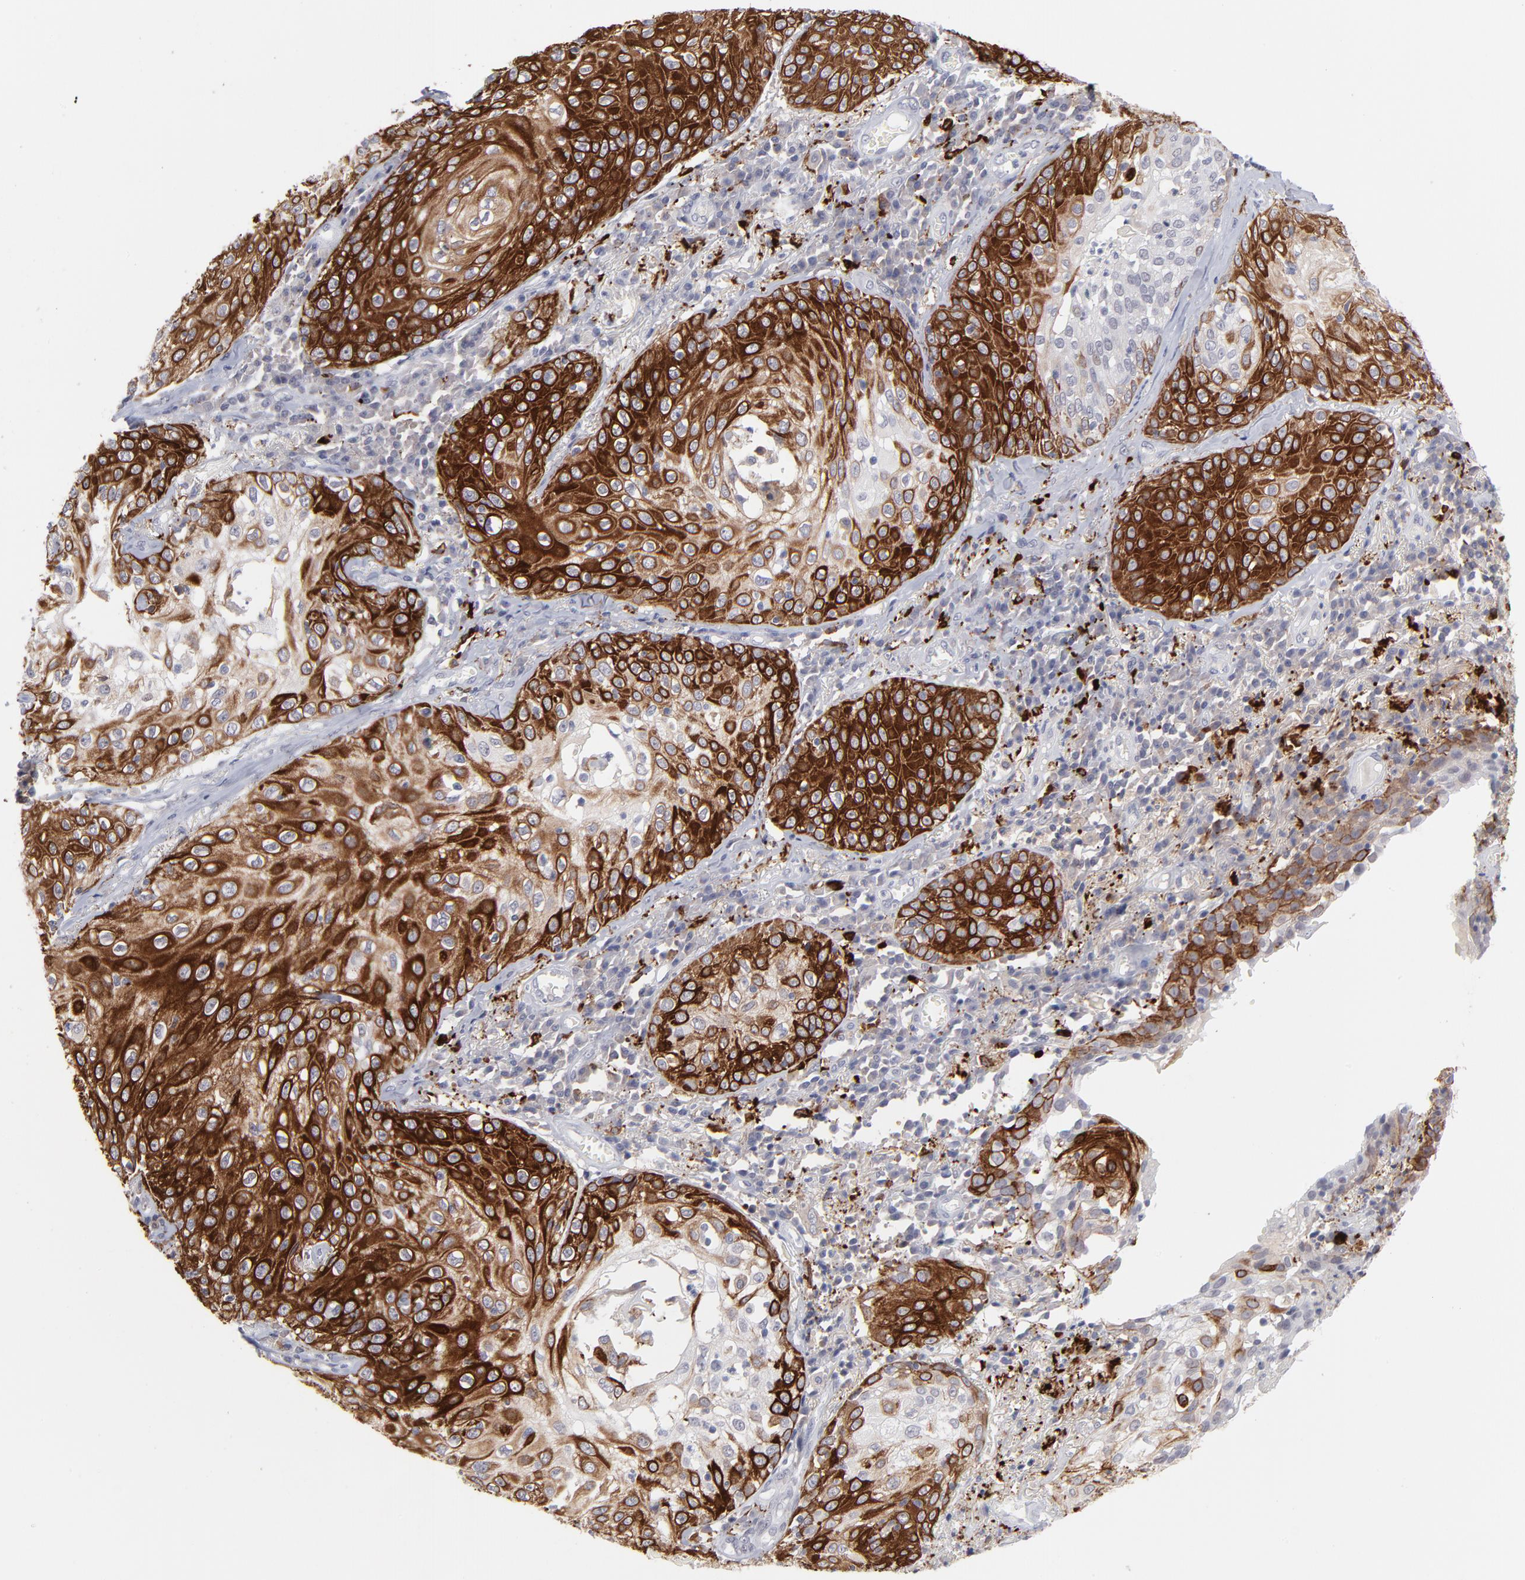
{"staining": {"intensity": "strong", "quantity": ">75%", "location": "cytoplasmic/membranous"}, "tissue": "skin cancer", "cell_type": "Tumor cells", "image_type": "cancer", "snomed": [{"axis": "morphology", "description": "Squamous cell carcinoma, NOS"}, {"axis": "topography", "description": "Skin"}], "caption": "There is high levels of strong cytoplasmic/membranous positivity in tumor cells of skin cancer, as demonstrated by immunohistochemical staining (brown color).", "gene": "CCR2", "patient": {"sex": "male", "age": 65}}